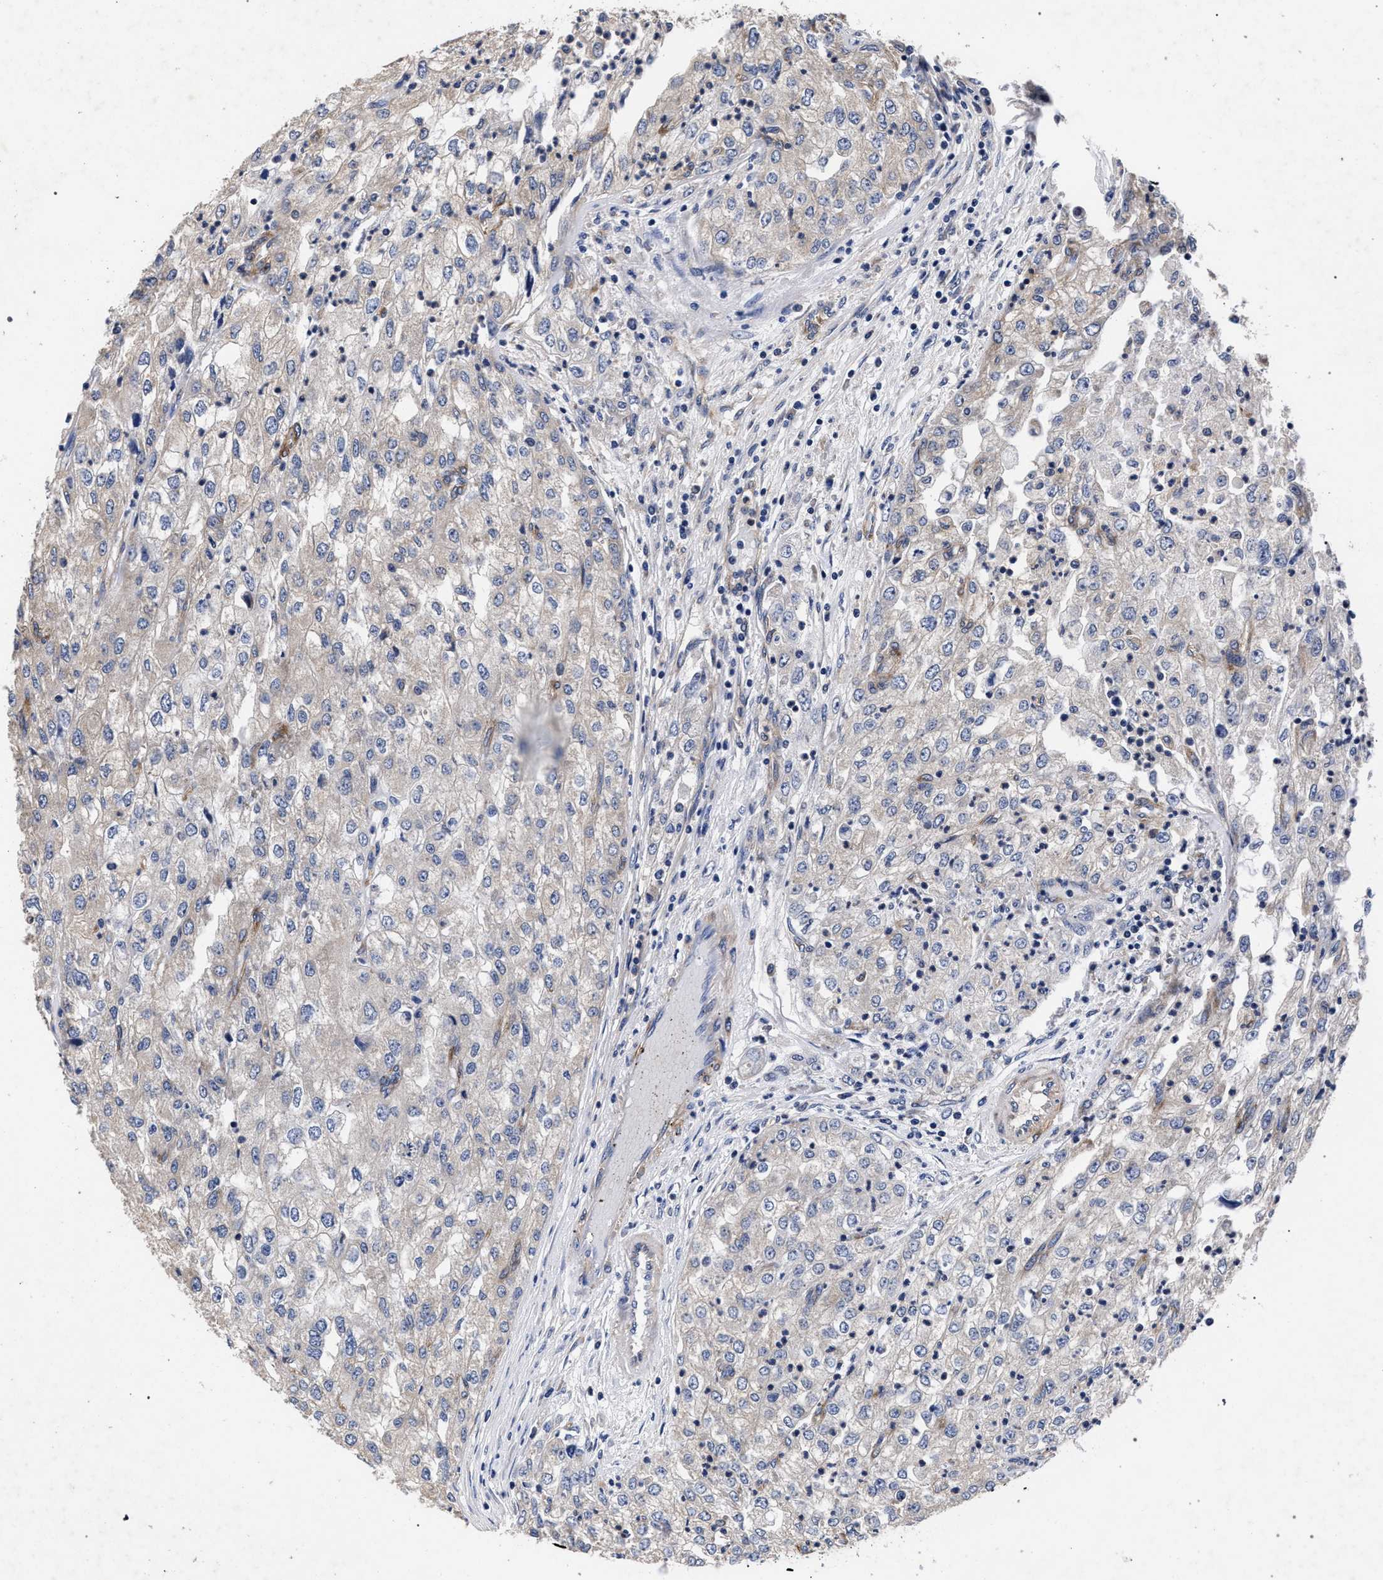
{"staining": {"intensity": "moderate", "quantity": "<25%", "location": "cytoplasmic/membranous"}, "tissue": "renal cancer", "cell_type": "Tumor cells", "image_type": "cancer", "snomed": [{"axis": "morphology", "description": "Adenocarcinoma, NOS"}, {"axis": "topography", "description": "Kidney"}], "caption": "A high-resolution histopathology image shows immunohistochemistry staining of renal cancer, which shows moderate cytoplasmic/membranous positivity in approximately <25% of tumor cells.", "gene": "CFAP95", "patient": {"sex": "female", "age": 54}}